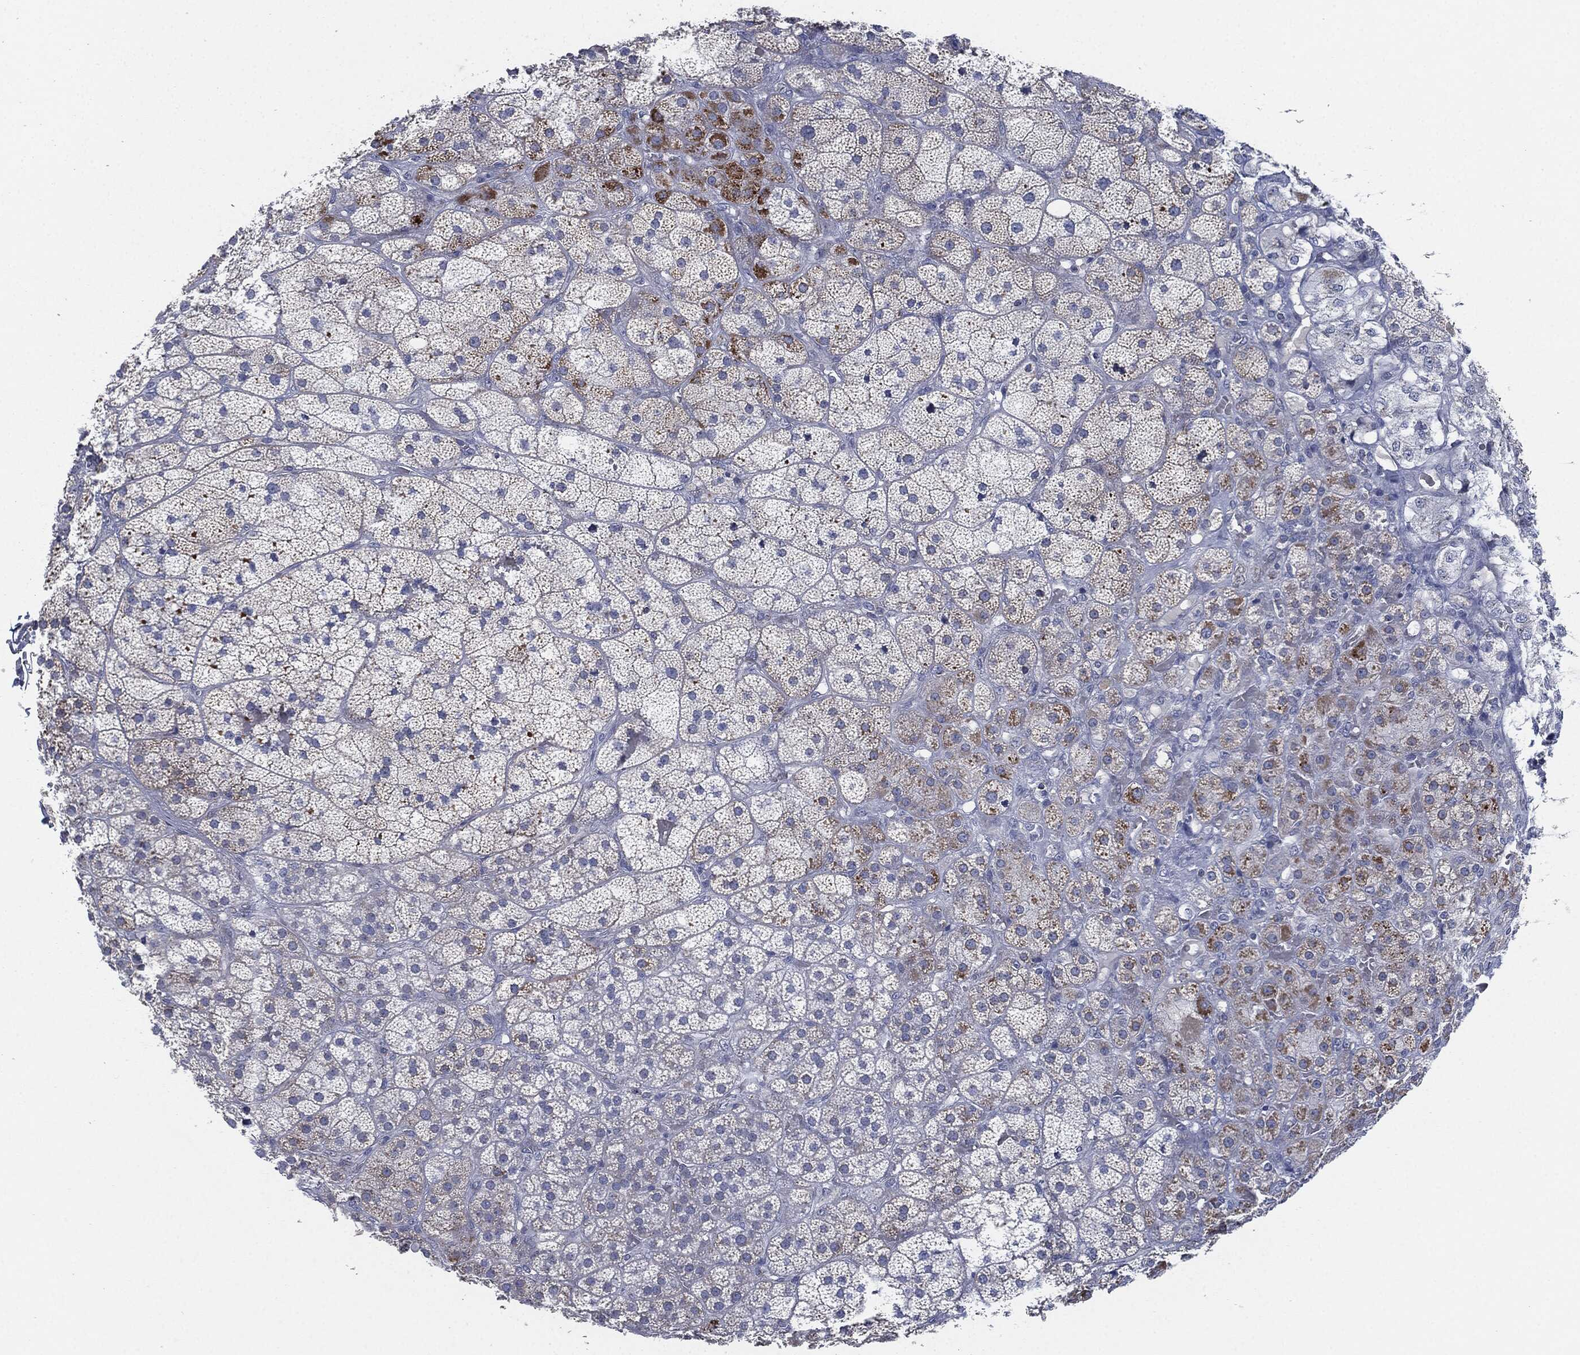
{"staining": {"intensity": "moderate", "quantity": "<25%", "location": "cytoplasmic/membranous"}, "tissue": "adrenal gland", "cell_type": "Glandular cells", "image_type": "normal", "snomed": [{"axis": "morphology", "description": "Normal tissue, NOS"}, {"axis": "topography", "description": "Adrenal gland"}], "caption": "IHC photomicrograph of unremarkable adrenal gland stained for a protein (brown), which demonstrates low levels of moderate cytoplasmic/membranous staining in about <25% of glandular cells.", "gene": "SHROOM2", "patient": {"sex": "male", "age": 57}}